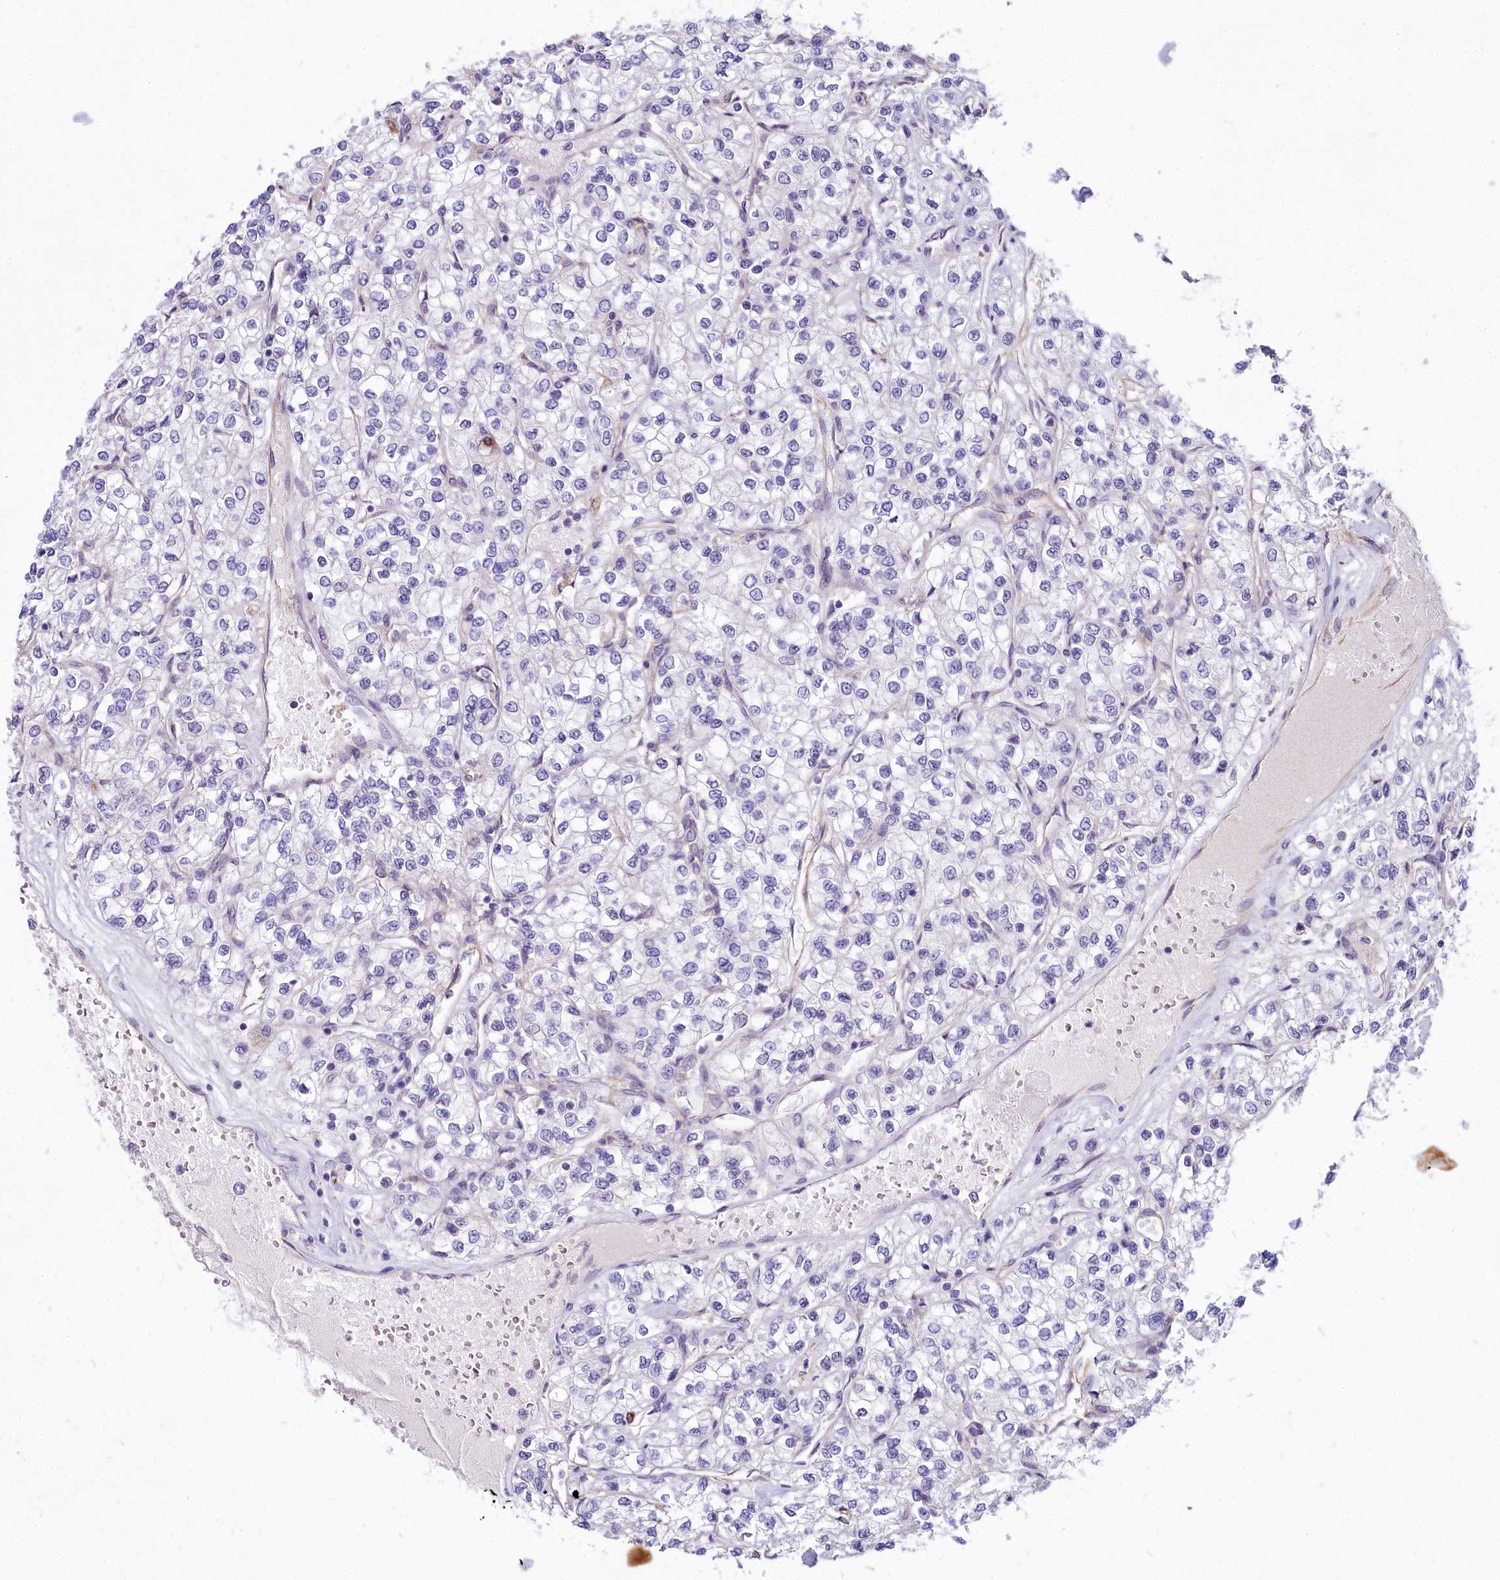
{"staining": {"intensity": "negative", "quantity": "none", "location": "none"}, "tissue": "renal cancer", "cell_type": "Tumor cells", "image_type": "cancer", "snomed": [{"axis": "morphology", "description": "Adenocarcinoma, NOS"}, {"axis": "topography", "description": "Kidney"}], "caption": "The image shows no significant staining in tumor cells of adenocarcinoma (renal). (Immunohistochemistry, brightfield microscopy, high magnification).", "gene": "HLA-DOA", "patient": {"sex": "male", "age": 80}}